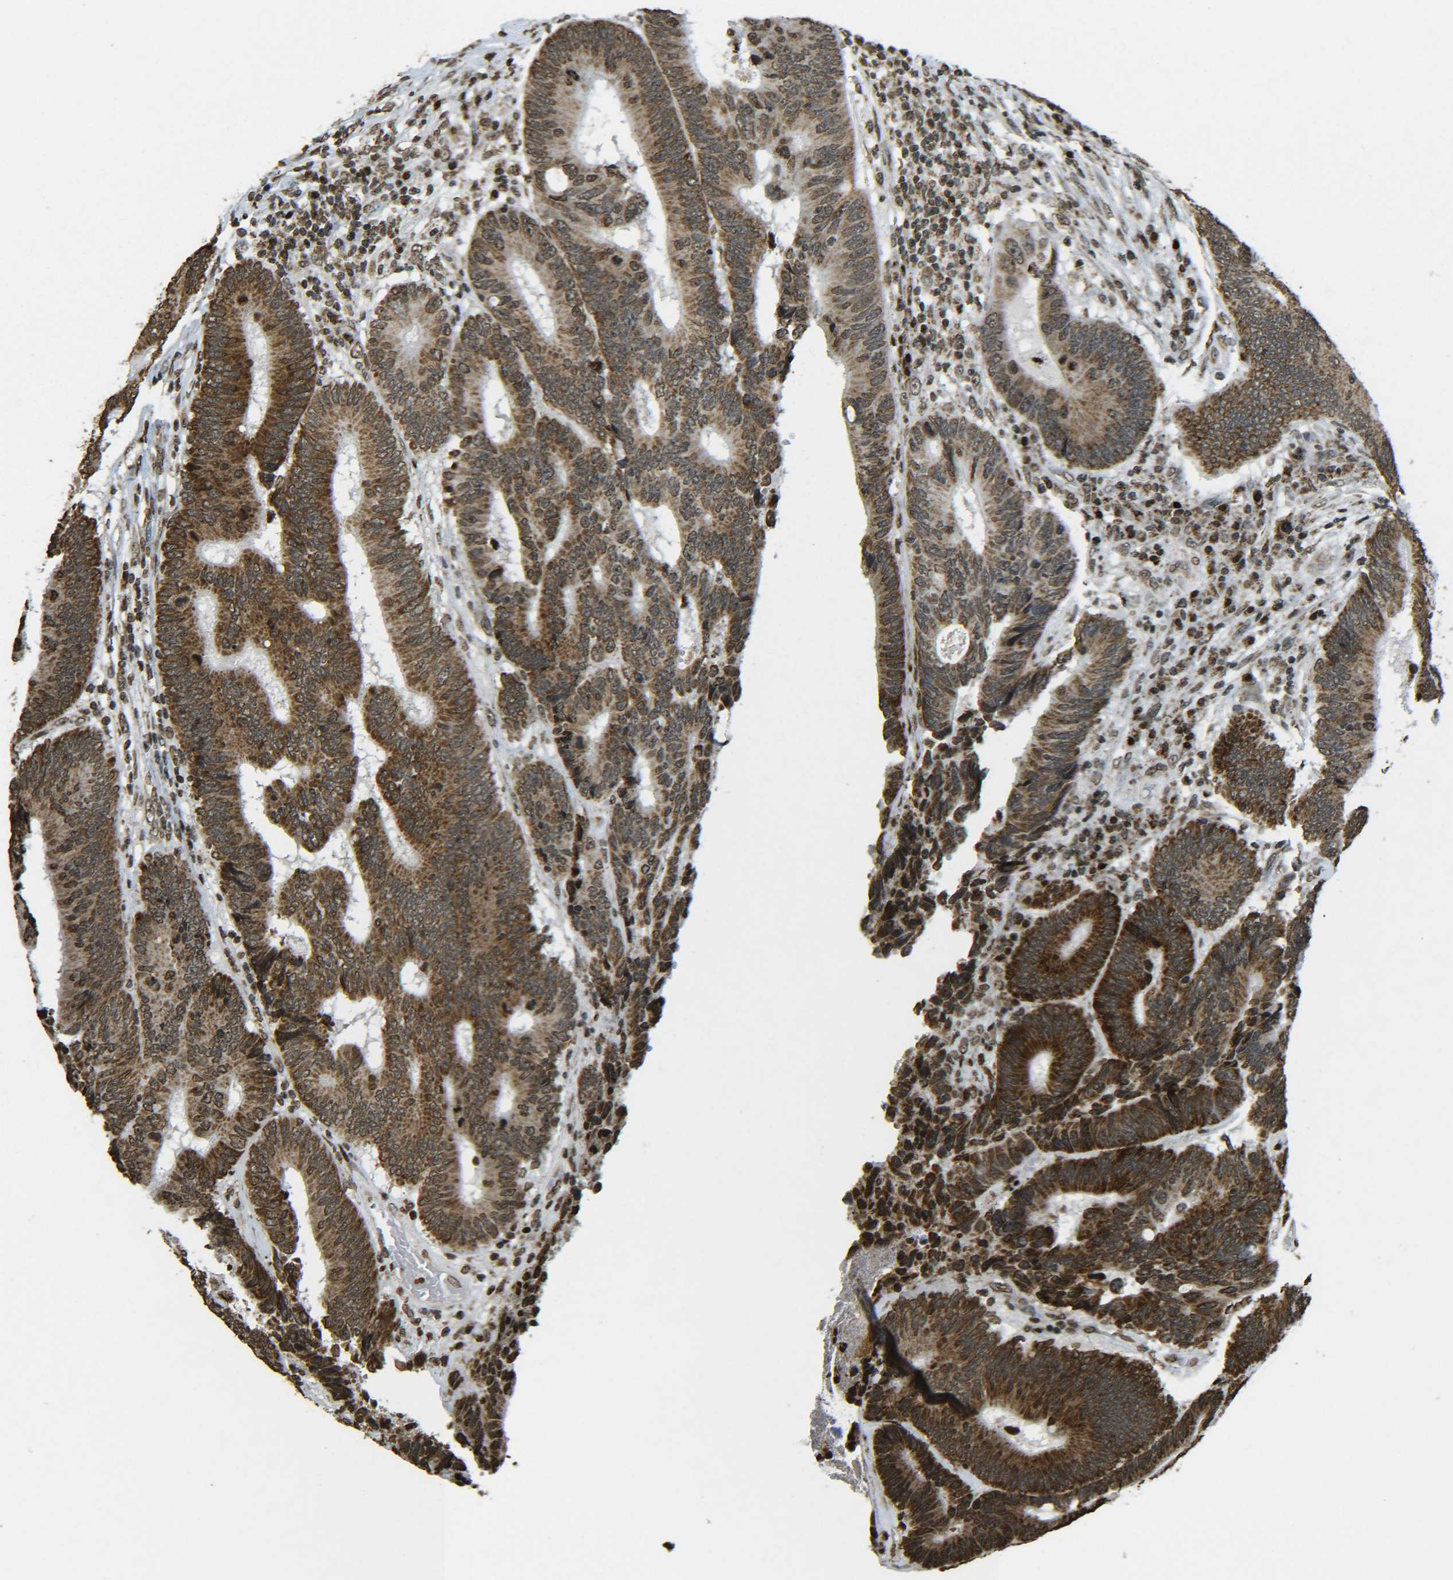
{"staining": {"intensity": "strong", "quantity": ">75%", "location": "cytoplasmic/membranous,nuclear"}, "tissue": "colorectal cancer", "cell_type": "Tumor cells", "image_type": "cancer", "snomed": [{"axis": "morphology", "description": "Adenocarcinoma, NOS"}, {"axis": "topography", "description": "Colon"}], "caption": "Immunohistochemistry photomicrograph of neoplastic tissue: human colorectal cancer (adenocarcinoma) stained using immunohistochemistry demonstrates high levels of strong protein expression localized specifically in the cytoplasmic/membranous and nuclear of tumor cells, appearing as a cytoplasmic/membranous and nuclear brown color.", "gene": "NEUROG2", "patient": {"sex": "female", "age": 78}}